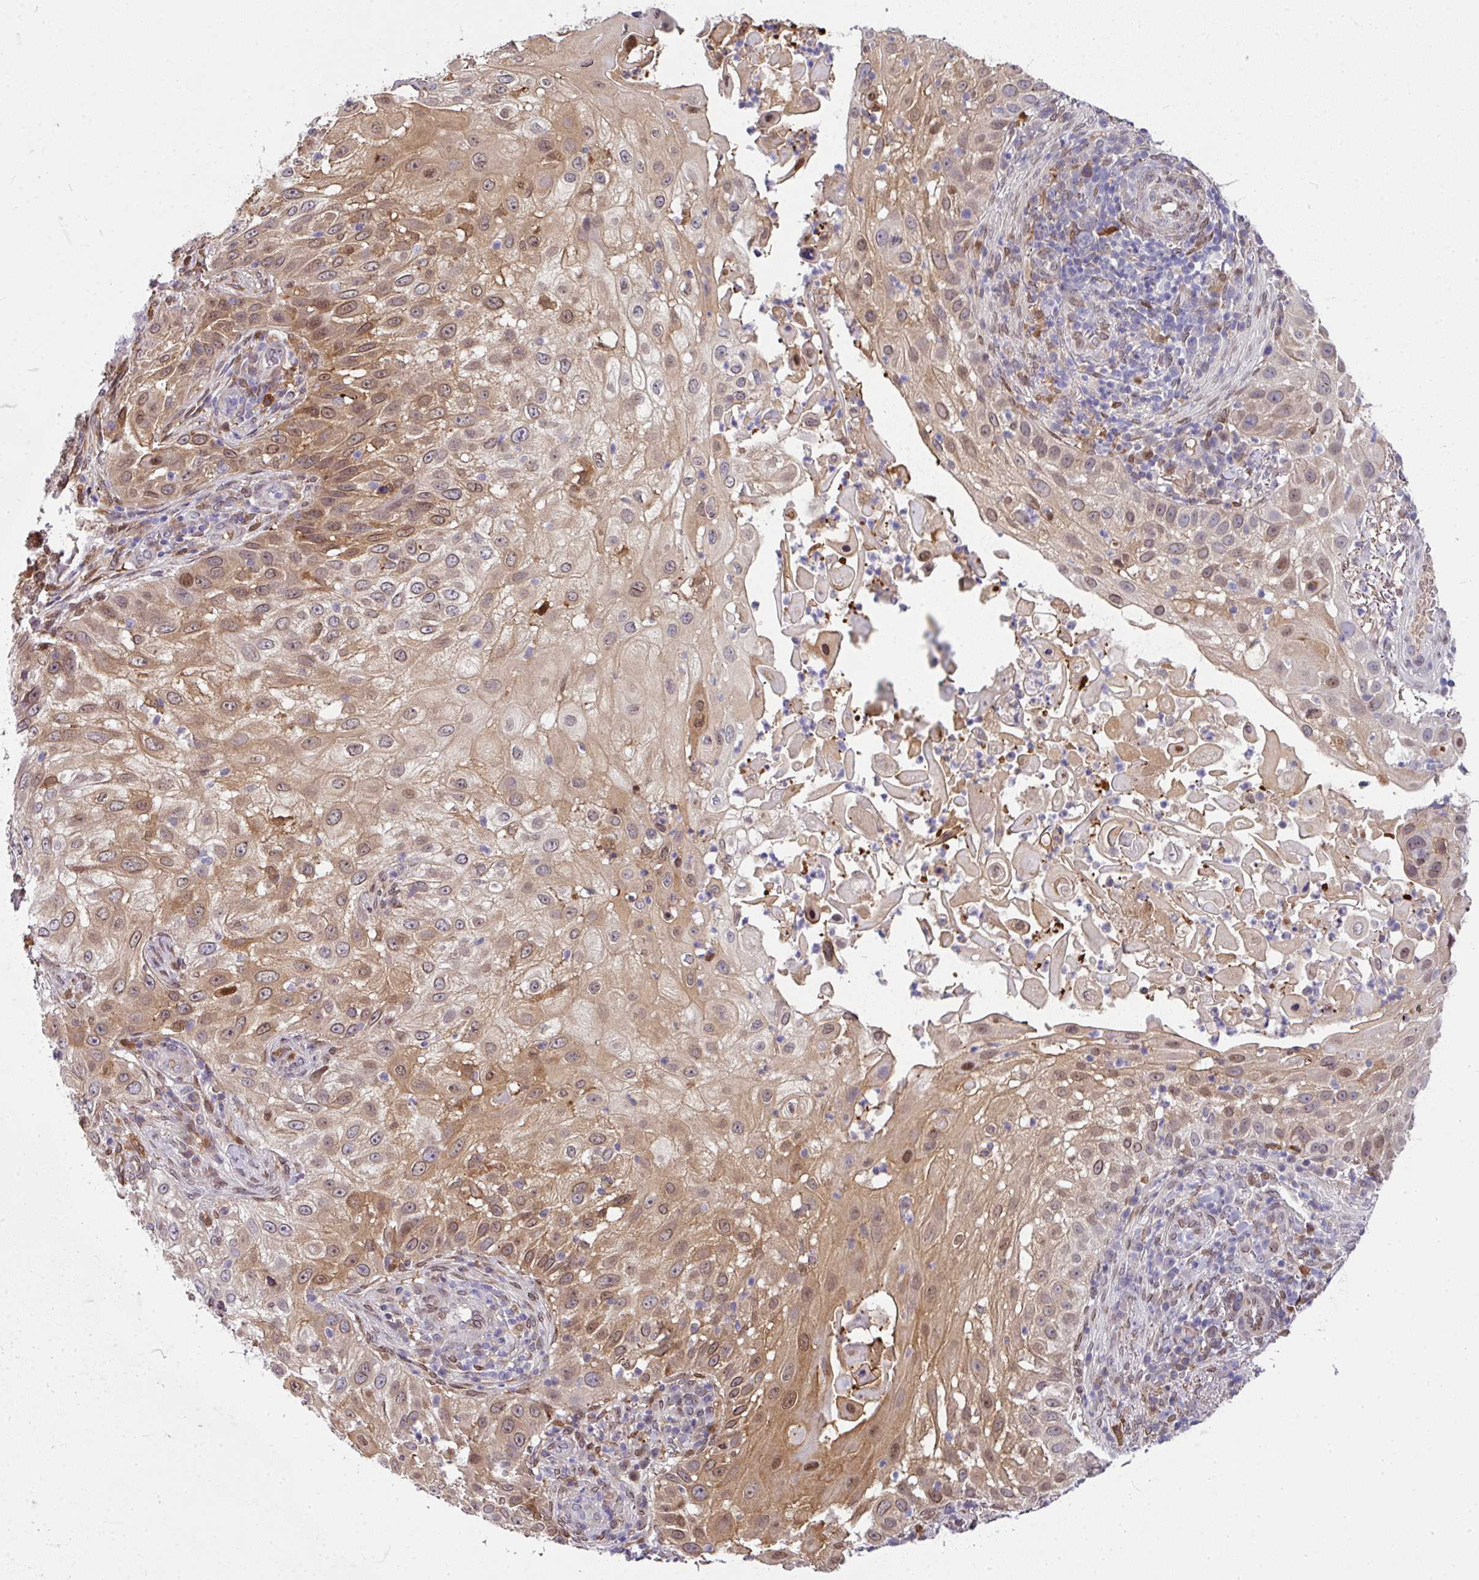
{"staining": {"intensity": "moderate", "quantity": ">75%", "location": "cytoplasmic/membranous,nuclear"}, "tissue": "skin cancer", "cell_type": "Tumor cells", "image_type": "cancer", "snomed": [{"axis": "morphology", "description": "Squamous cell carcinoma, NOS"}, {"axis": "topography", "description": "Skin"}], "caption": "An image of human skin squamous cell carcinoma stained for a protein shows moderate cytoplasmic/membranous and nuclear brown staining in tumor cells. (Stains: DAB in brown, nuclei in blue, Microscopy: brightfield microscopy at high magnification).", "gene": "PLK1", "patient": {"sex": "female", "age": 44}}